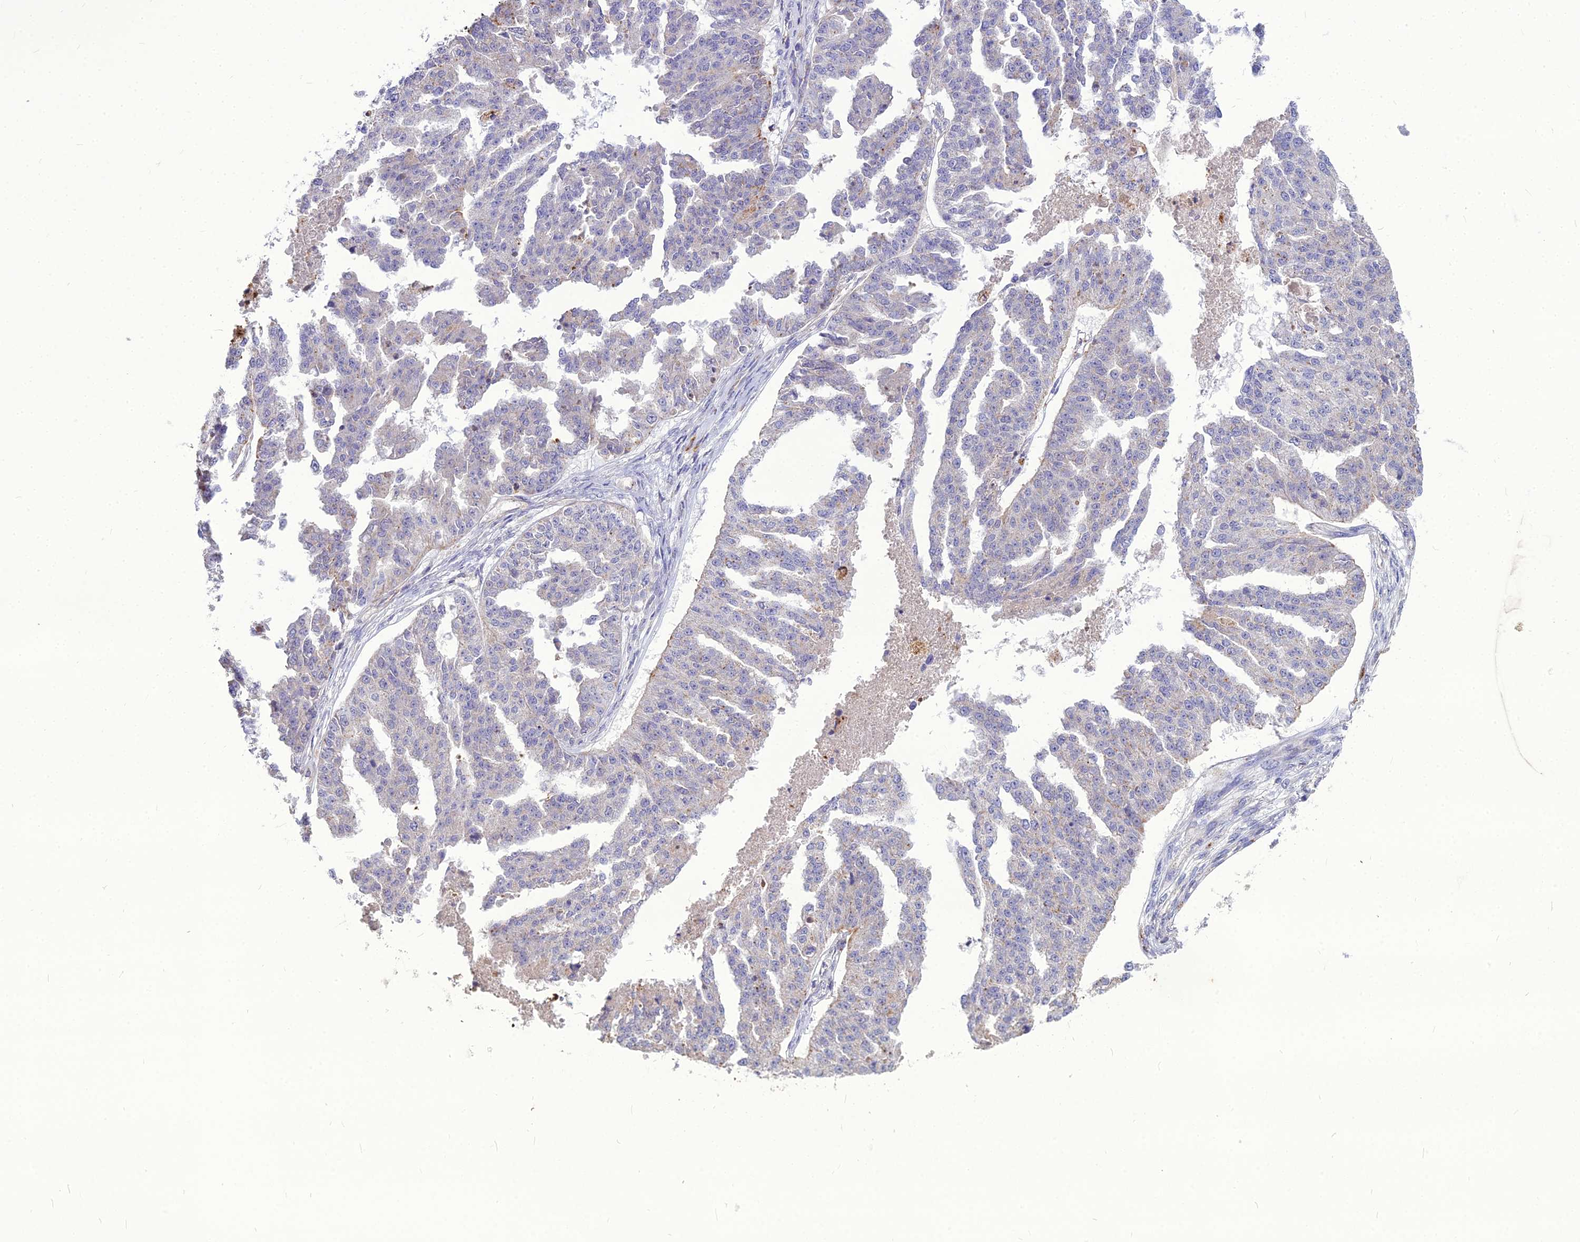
{"staining": {"intensity": "negative", "quantity": "none", "location": "none"}, "tissue": "ovarian cancer", "cell_type": "Tumor cells", "image_type": "cancer", "snomed": [{"axis": "morphology", "description": "Cystadenocarcinoma, serous, NOS"}, {"axis": "topography", "description": "Ovary"}], "caption": "Image shows no significant protein expression in tumor cells of ovarian cancer (serous cystadenocarcinoma).", "gene": "PCED1B", "patient": {"sex": "female", "age": 58}}